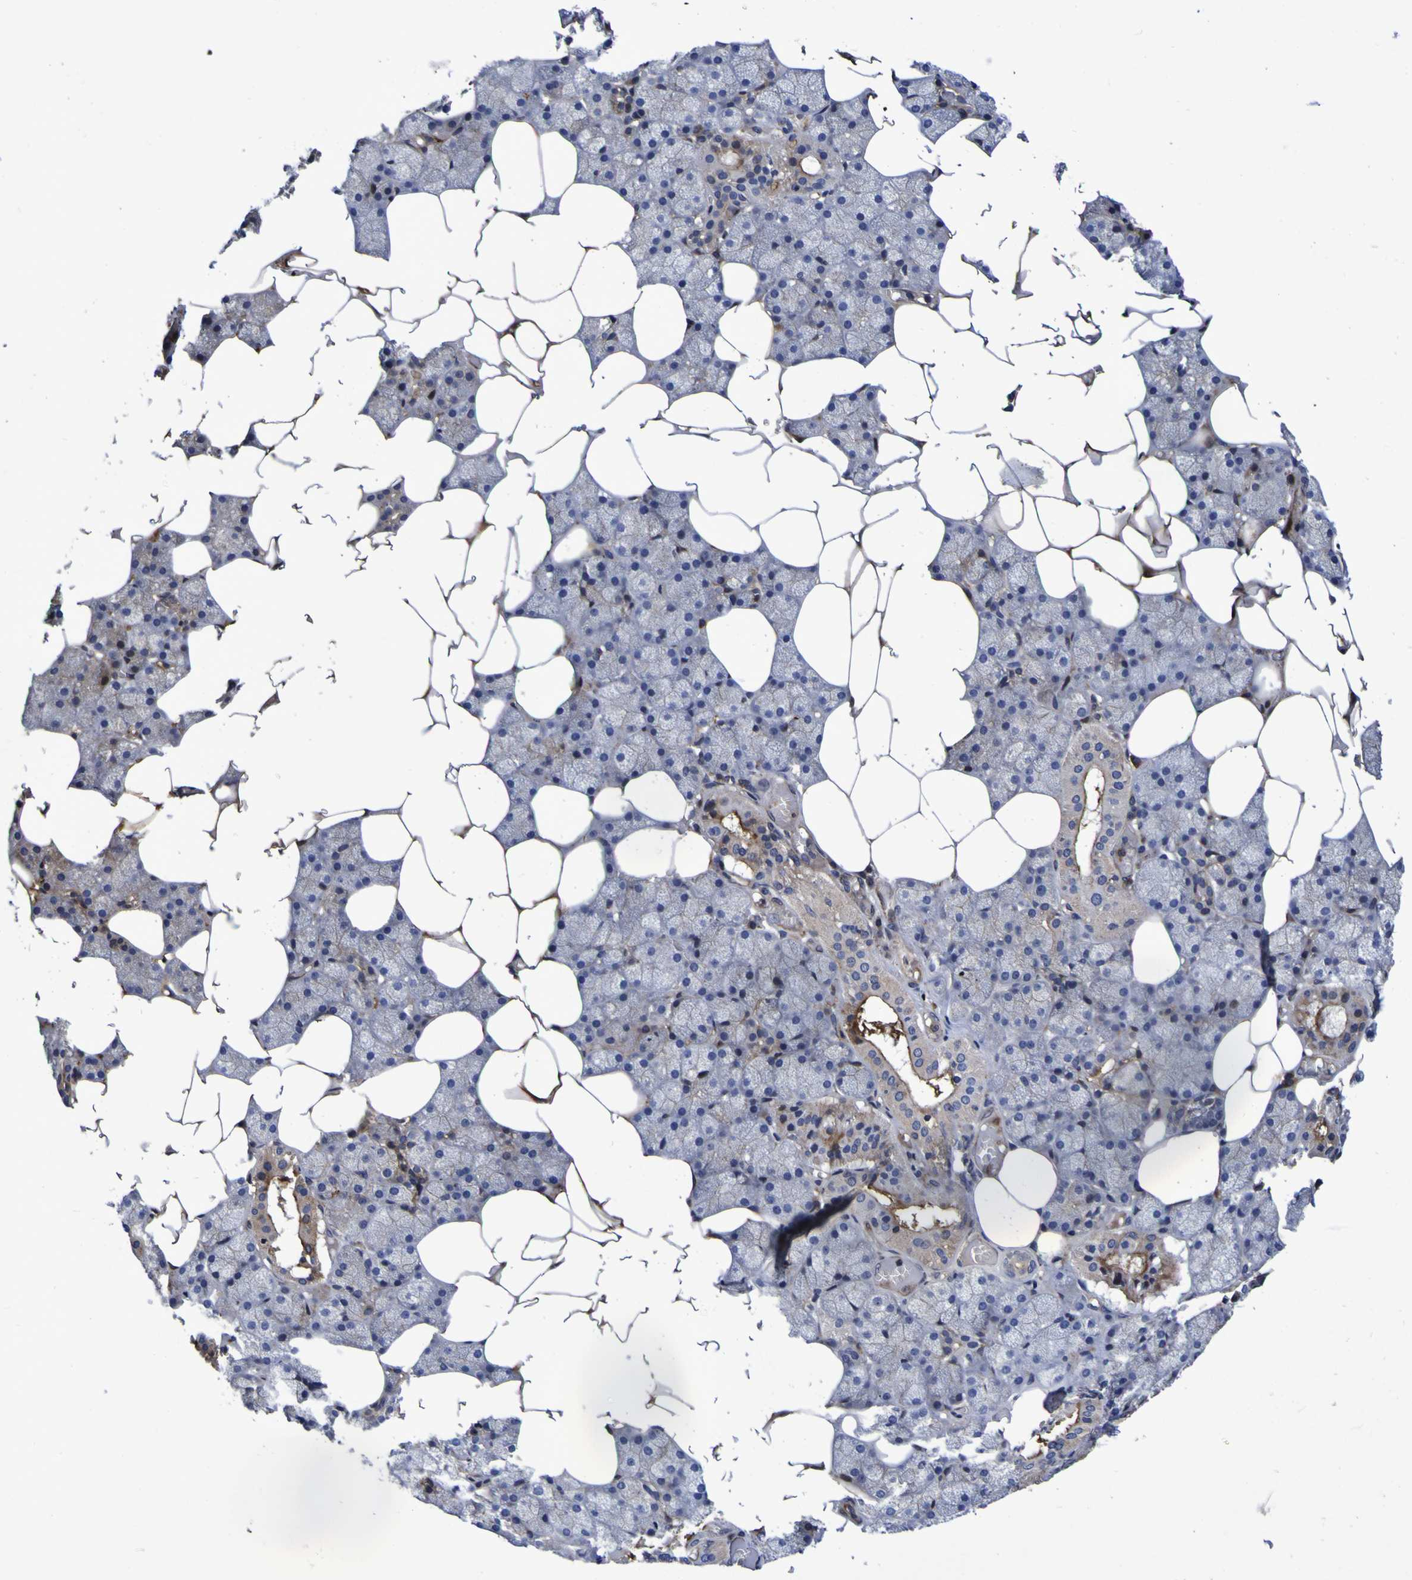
{"staining": {"intensity": "moderate", "quantity": "25%-75%", "location": "cytoplasmic/membranous,nuclear"}, "tissue": "salivary gland", "cell_type": "Glandular cells", "image_type": "normal", "snomed": [{"axis": "morphology", "description": "Normal tissue, NOS"}, {"axis": "topography", "description": "Salivary gland"}], "caption": "Protein staining of benign salivary gland shows moderate cytoplasmic/membranous,nuclear expression in approximately 25%-75% of glandular cells. (brown staining indicates protein expression, while blue staining denotes nuclei).", "gene": "MGLL", "patient": {"sex": "male", "age": 62}}